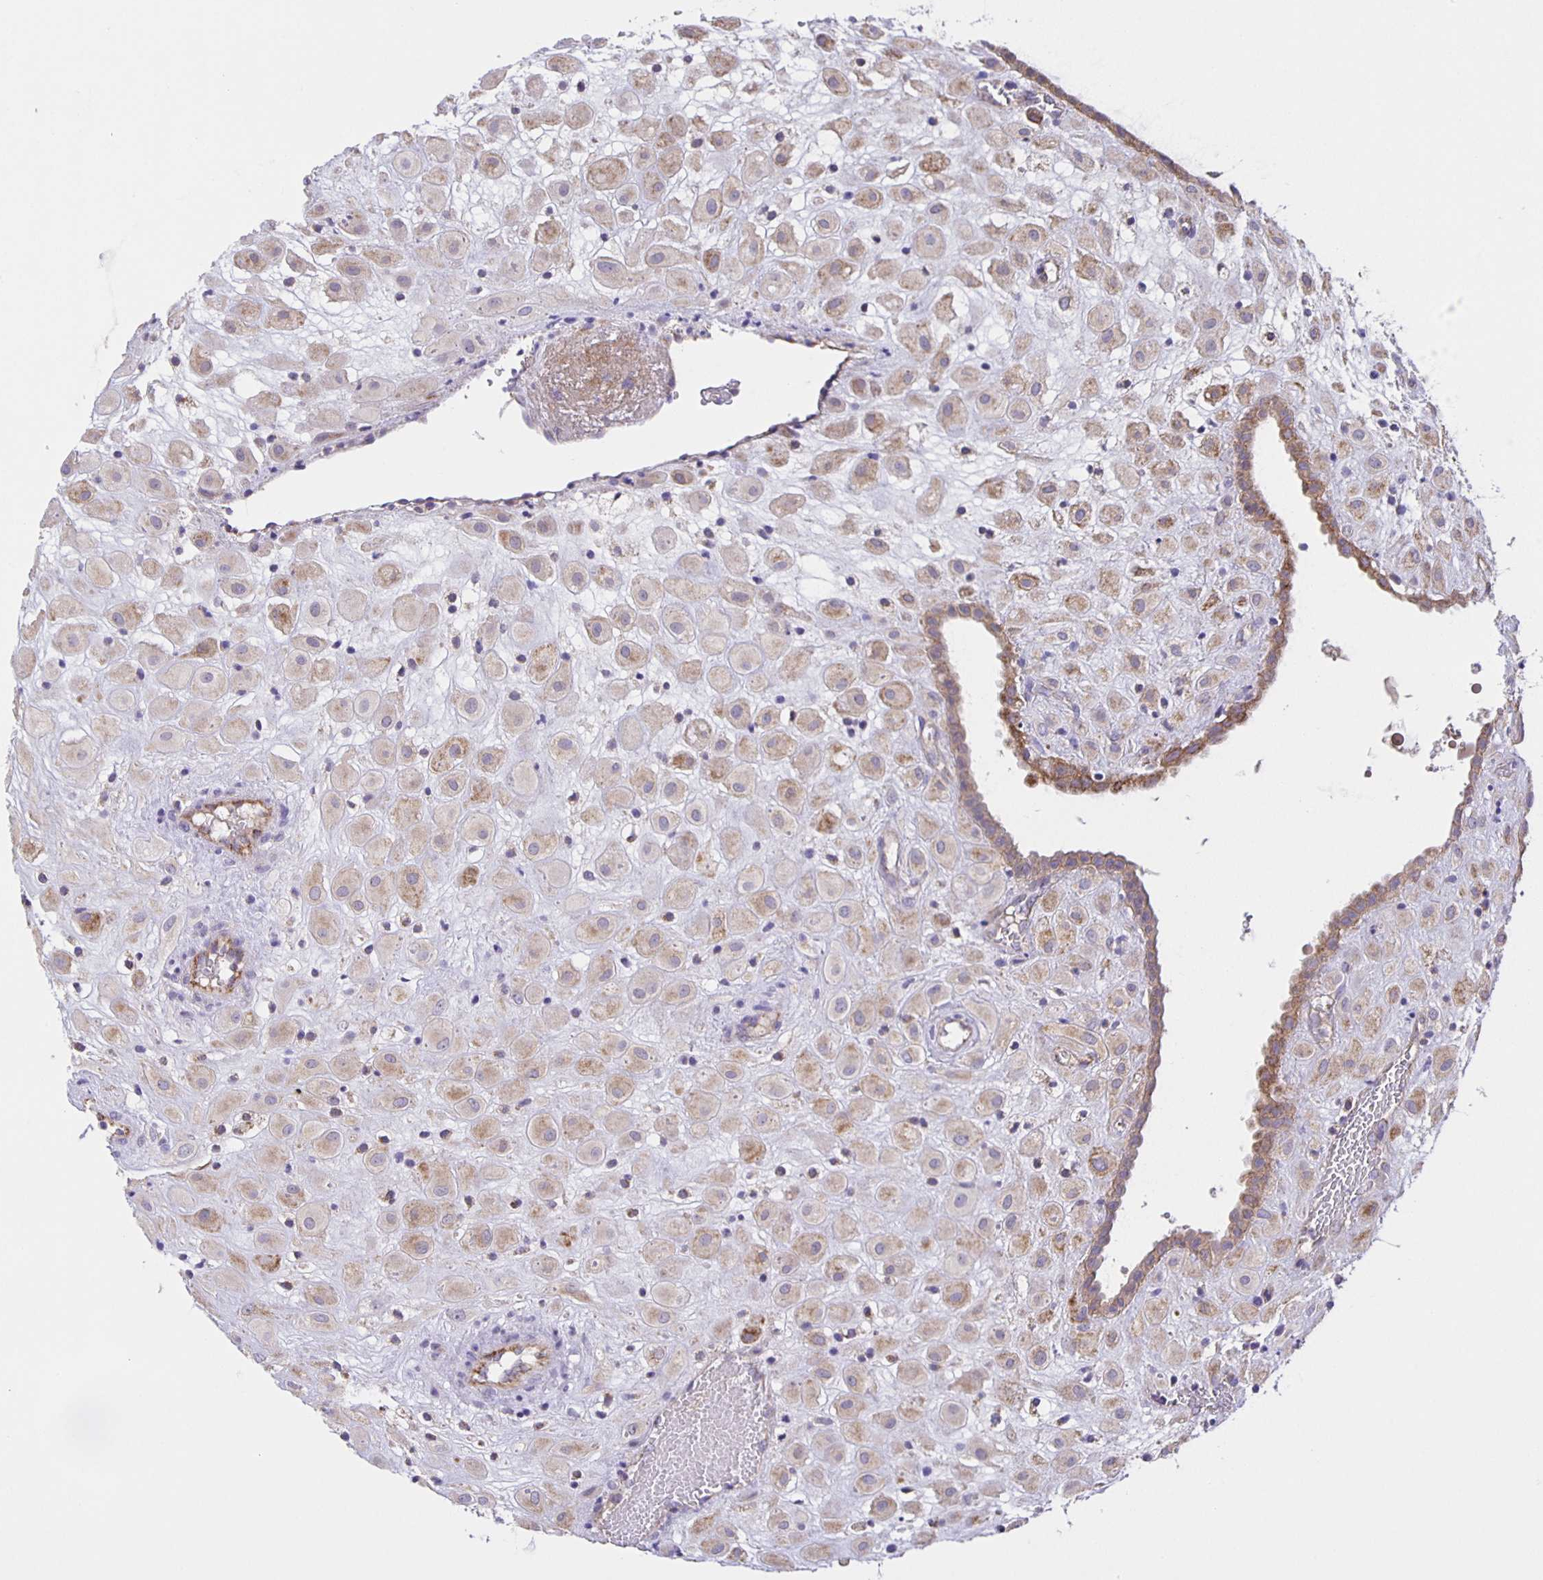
{"staining": {"intensity": "weak", "quantity": "25%-75%", "location": "cytoplasmic/membranous"}, "tissue": "placenta", "cell_type": "Decidual cells", "image_type": "normal", "snomed": [{"axis": "morphology", "description": "Normal tissue, NOS"}, {"axis": "topography", "description": "Placenta"}], "caption": "Immunohistochemical staining of unremarkable human placenta displays weak cytoplasmic/membranous protein positivity in approximately 25%-75% of decidual cells. The protein of interest is stained brown, and the nuclei are stained in blue (DAB IHC with brightfield microscopy, high magnification).", "gene": "JMJD4", "patient": {"sex": "female", "age": 24}}